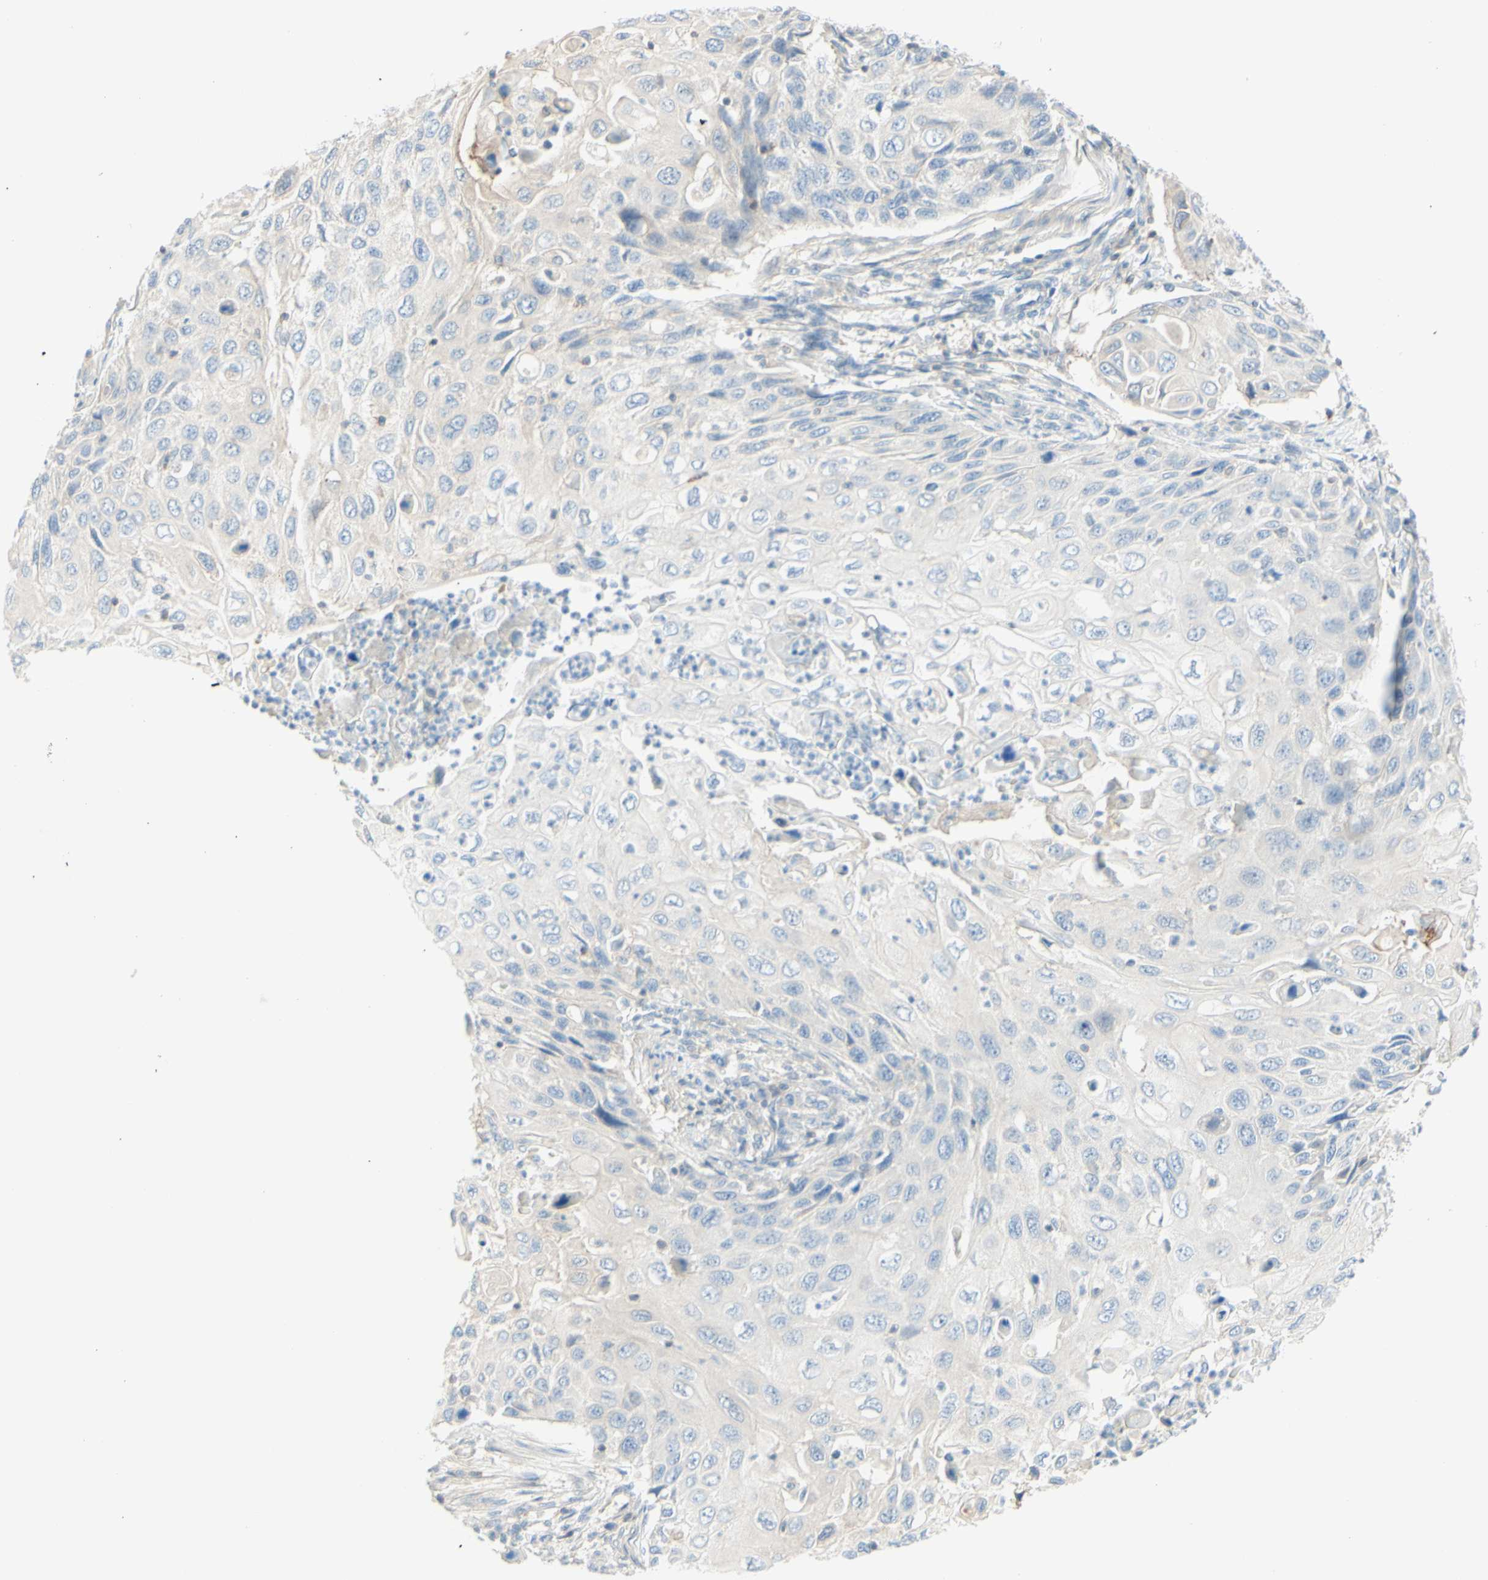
{"staining": {"intensity": "negative", "quantity": "none", "location": "none"}, "tissue": "cervical cancer", "cell_type": "Tumor cells", "image_type": "cancer", "snomed": [{"axis": "morphology", "description": "Squamous cell carcinoma, NOS"}, {"axis": "topography", "description": "Cervix"}], "caption": "Immunohistochemistry micrograph of human cervical squamous cell carcinoma stained for a protein (brown), which exhibits no positivity in tumor cells. (DAB IHC with hematoxylin counter stain).", "gene": "MTM1", "patient": {"sex": "female", "age": 70}}